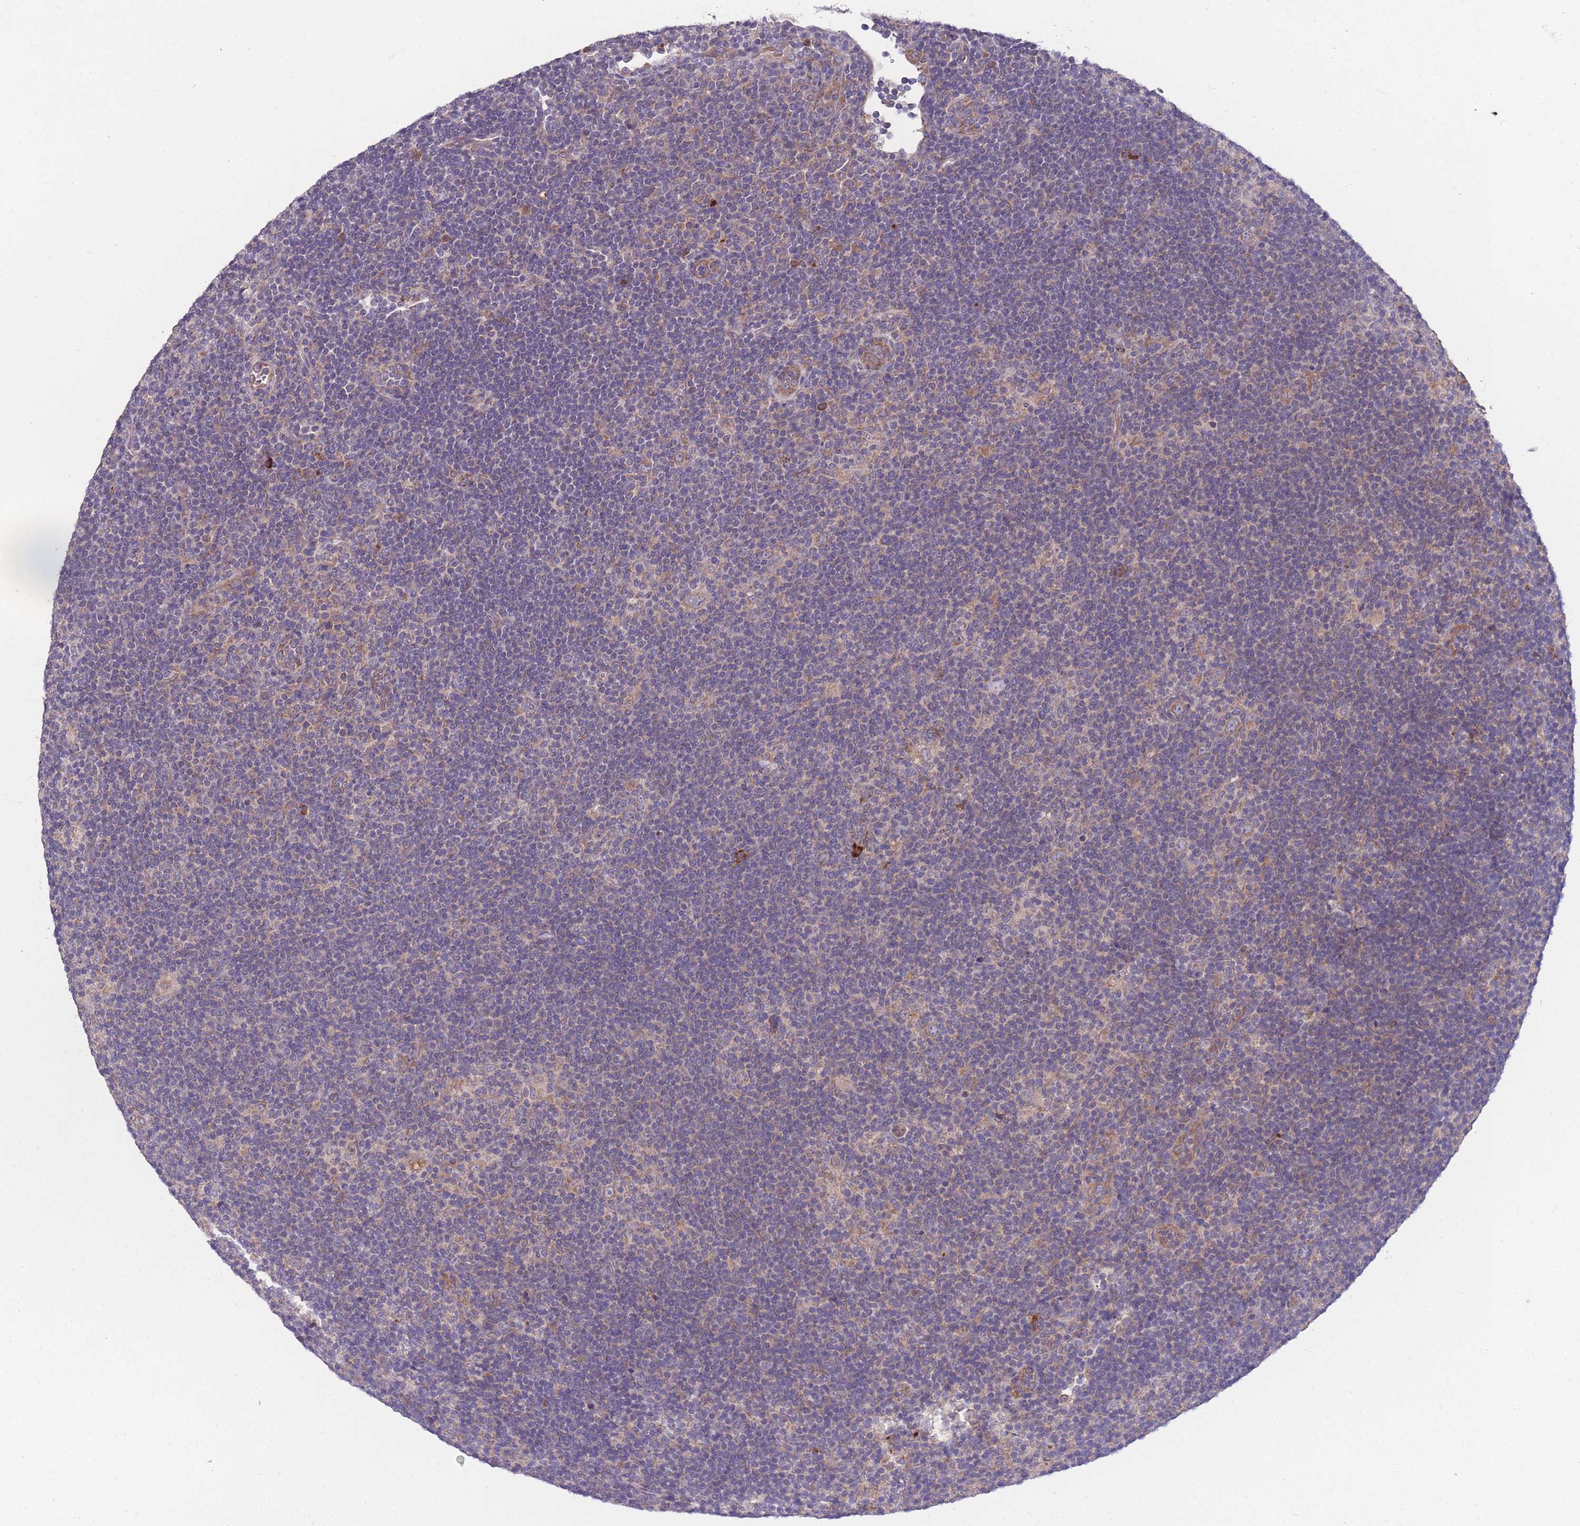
{"staining": {"intensity": "weak", "quantity": ">75%", "location": "cytoplasmic/membranous"}, "tissue": "lymphoma", "cell_type": "Tumor cells", "image_type": "cancer", "snomed": [{"axis": "morphology", "description": "Hodgkin's disease, NOS"}, {"axis": "topography", "description": "Lymph node"}], "caption": "Immunohistochemistry (IHC) of human Hodgkin's disease demonstrates low levels of weak cytoplasmic/membranous expression in approximately >75% of tumor cells.", "gene": "STIM2", "patient": {"sex": "female", "age": 57}}